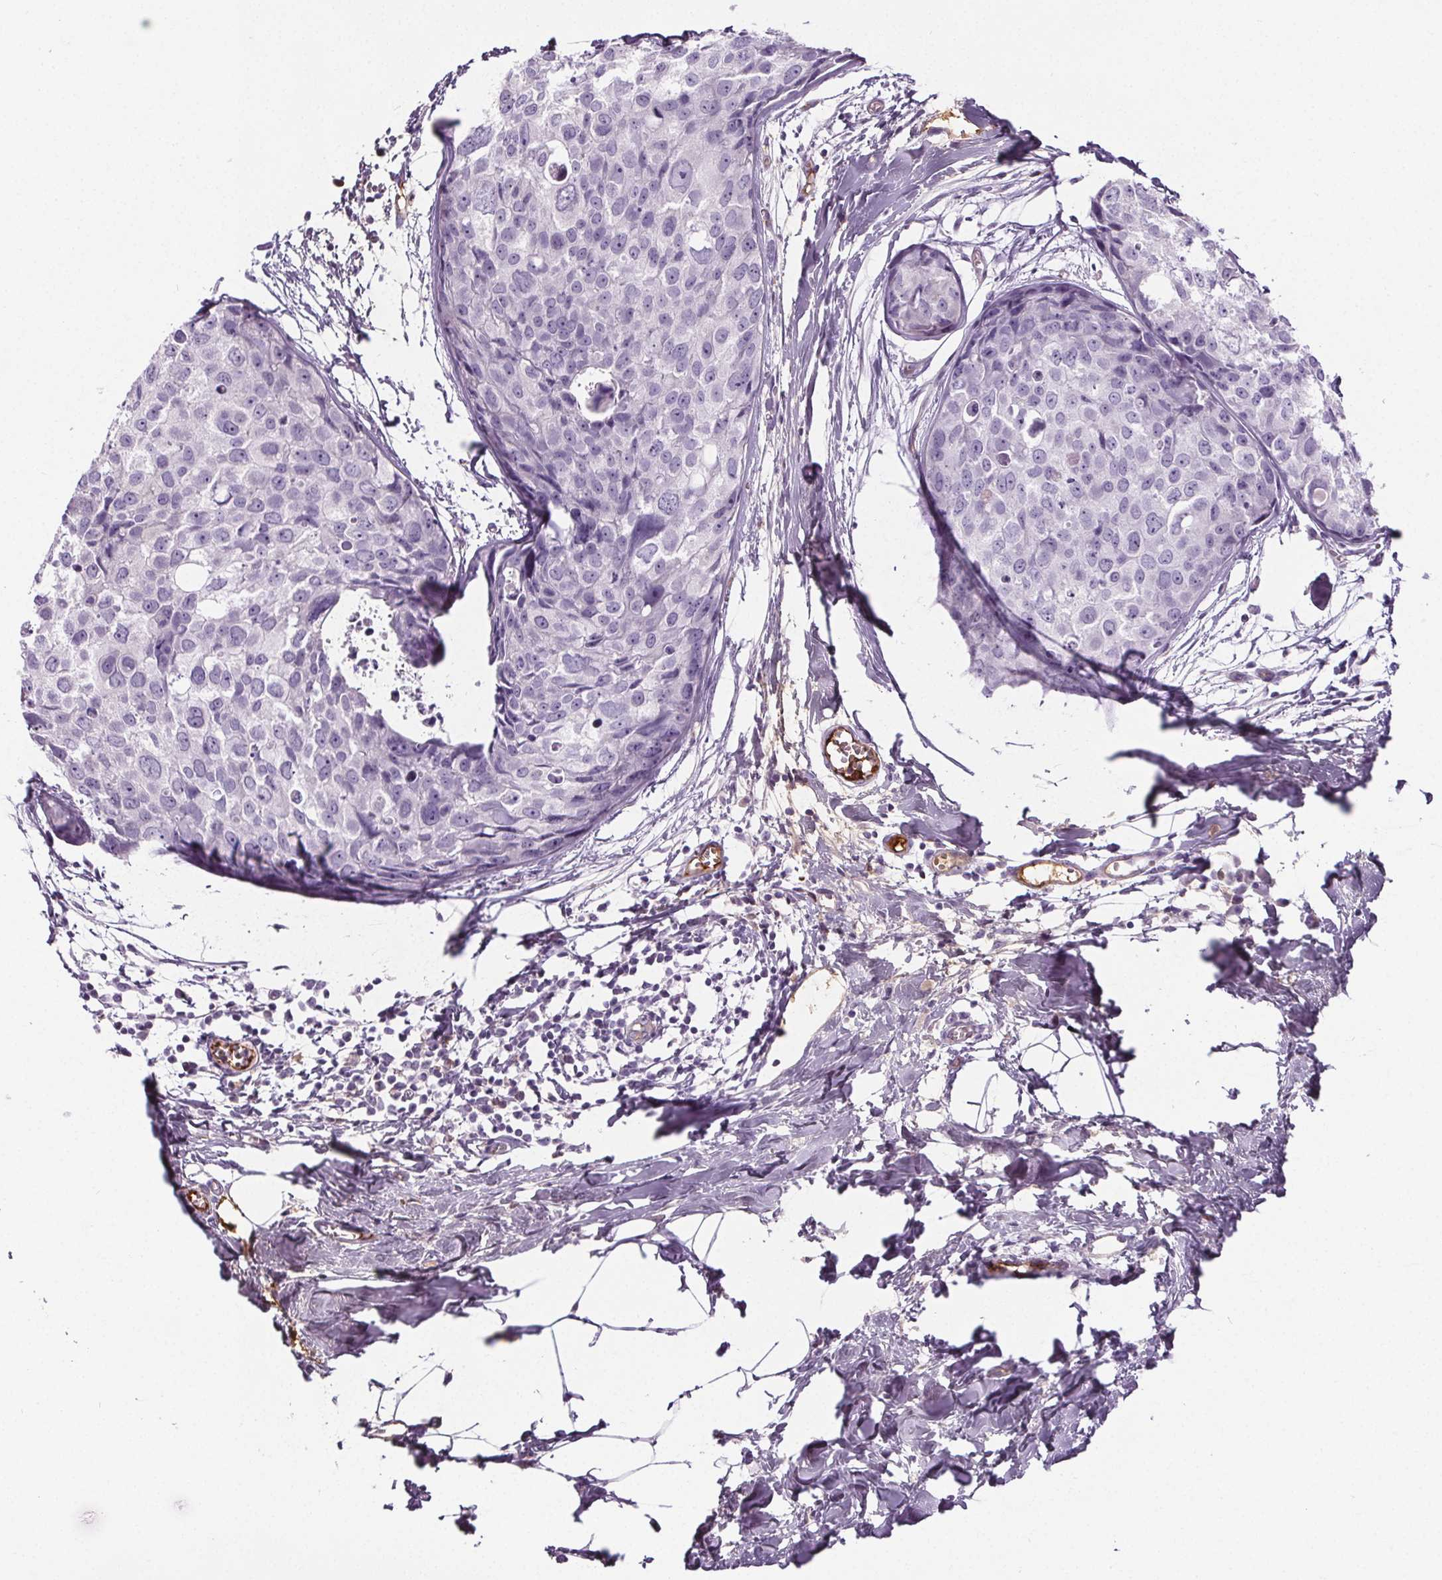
{"staining": {"intensity": "negative", "quantity": "none", "location": "none"}, "tissue": "breast cancer", "cell_type": "Tumor cells", "image_type": "cancer", "snomed": [{"axis": "morphology", "description": "Duct carcinoma"}, {"axis": "topography", "description": "Breast"}], "caption": "Tumor cells are negative for protein expression in human breast cancer.", "gene": "CD5L", "patient": {"sex": "female", "age": 38}}